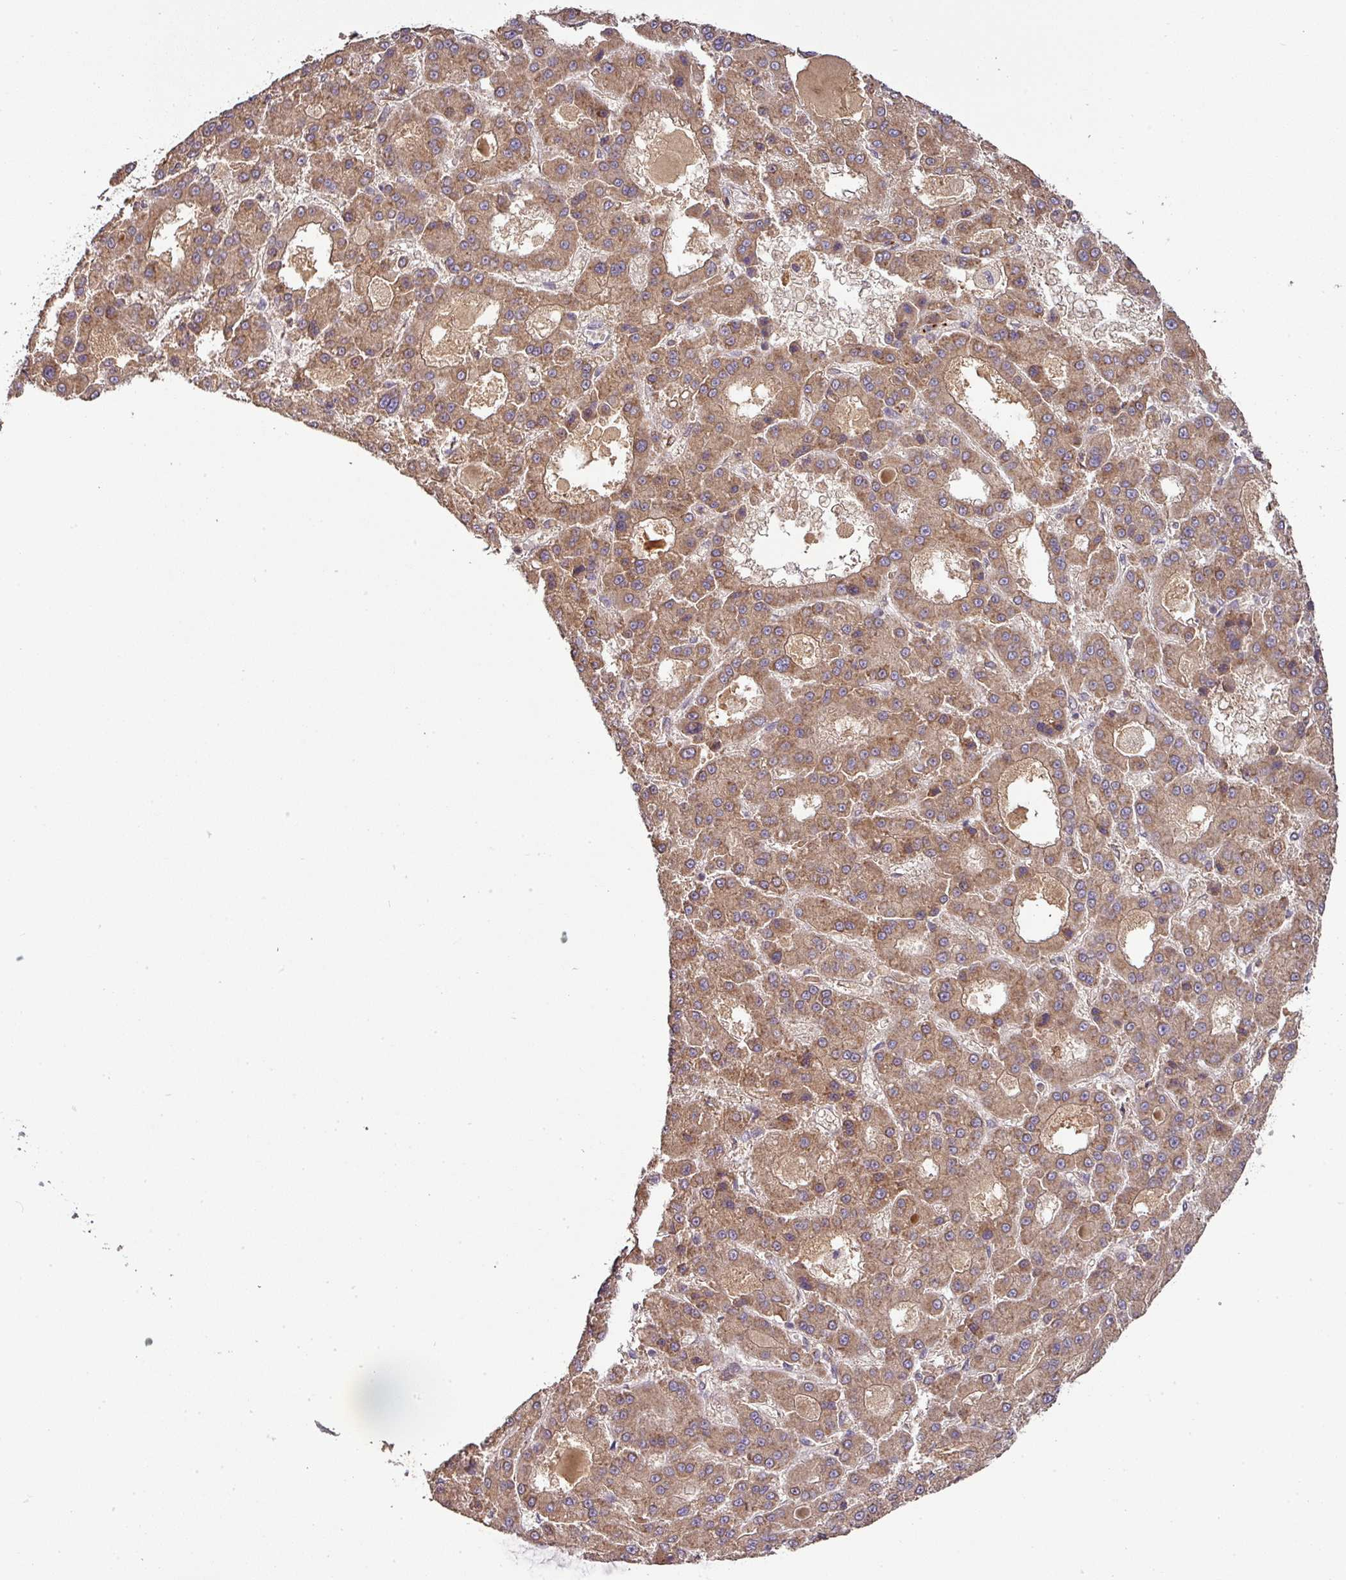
{"staining": {"intensity": "moderate", "quantity": ">75%", "location": "cytoplasmic/membranous"}, "tissue": "liver cancer", "cell_type": "Tumor cells", "image_type": "cancer", "snomed": [{"axis": "morphology", "description": "Carcinoma, Hepatocellular, NOS"}, {"axis": "topography", "description": "Liver"}], "caption": "This image reveals liver cancer stained with IHC to label a protein in brown. The cytoplasmic/membranous of tumor cells show moderate positivity for the protein. Nuclei are counter-stained blue.", "gene": "GALP", "patient": {"sex": "male", "age": 70}}